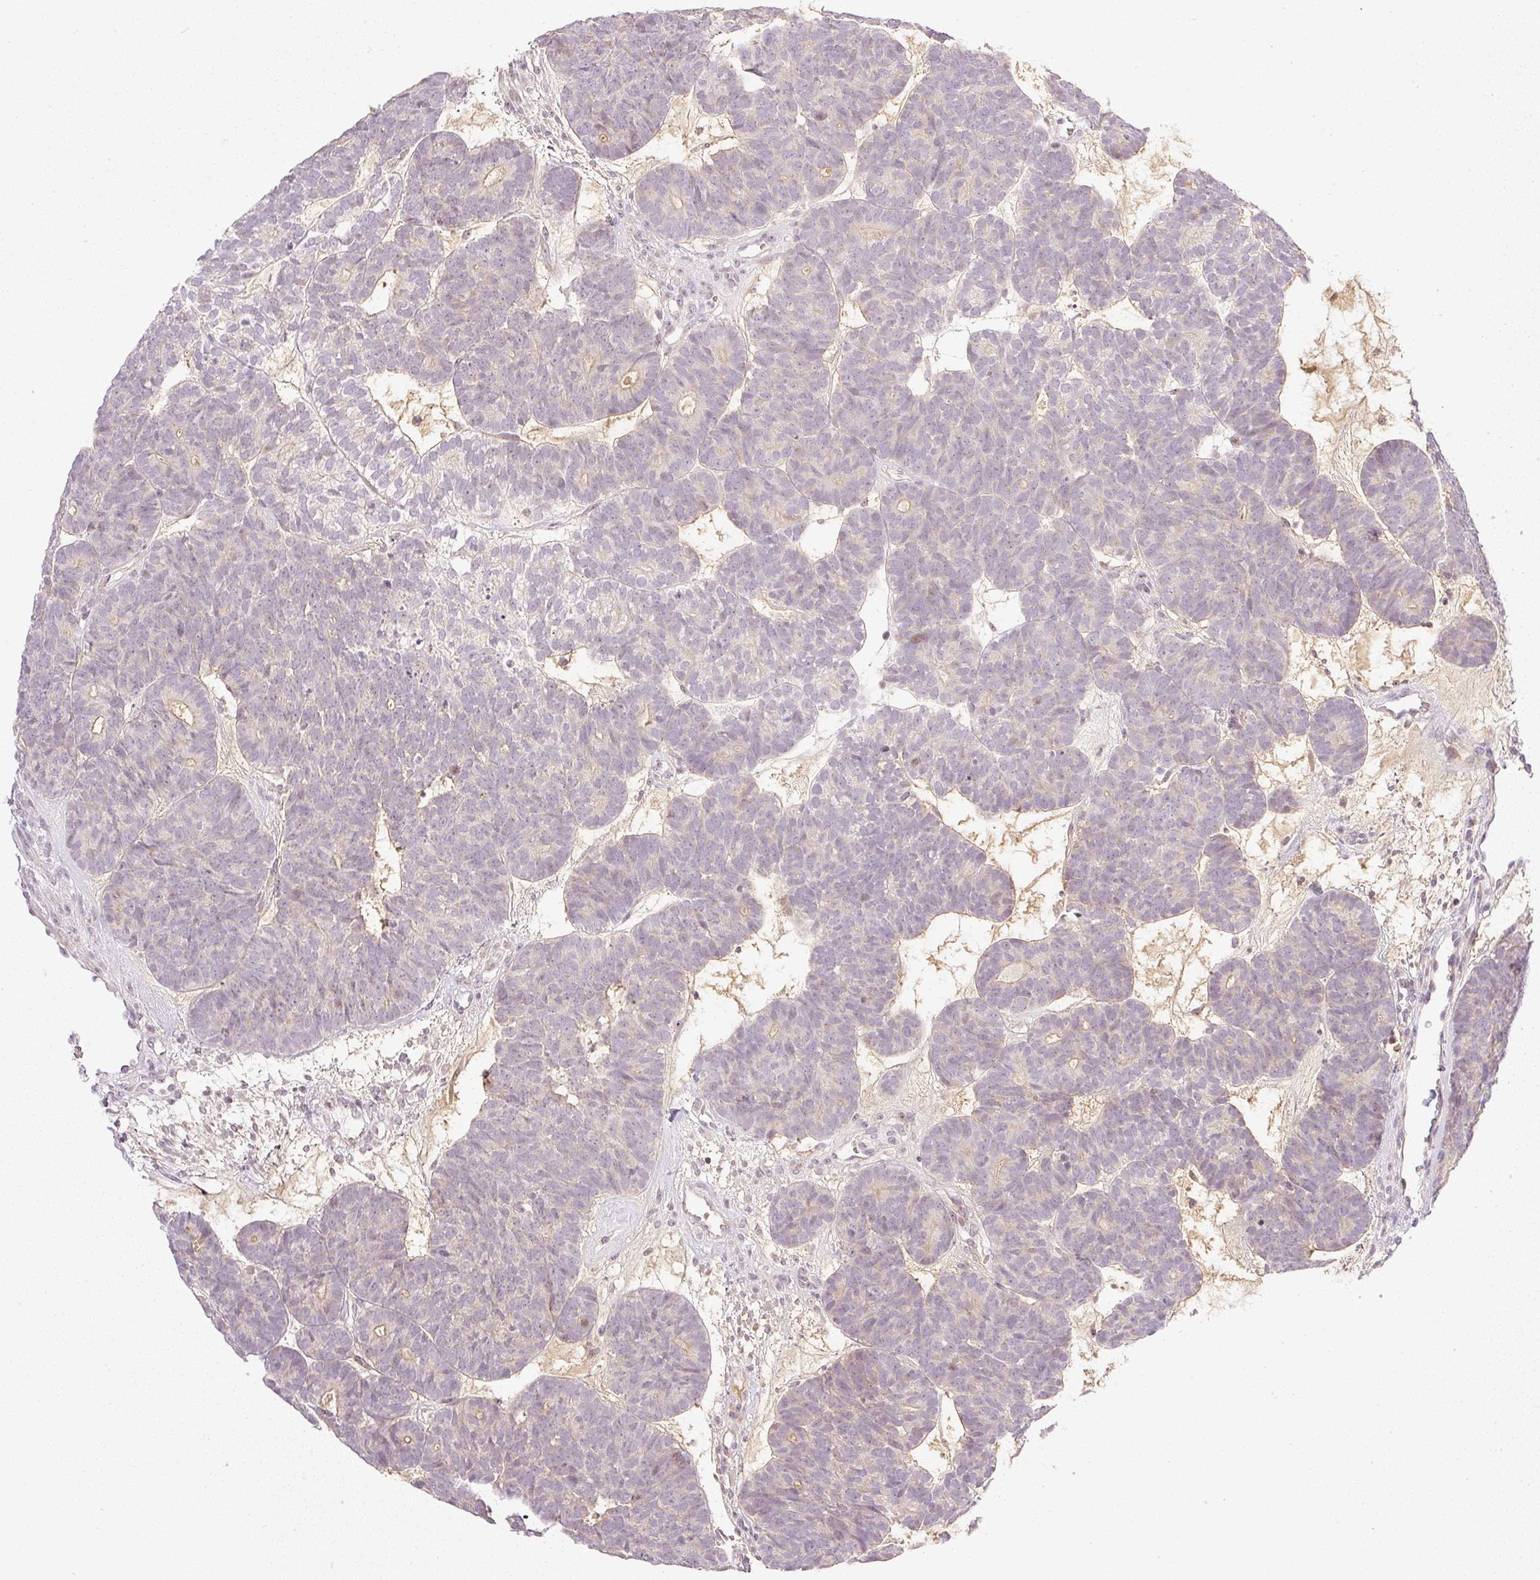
{"staining": {"intensity": "weak", "quantity": "<25%", "location": "cytoplasmic/membranous,nuclear"}, "tissue": "head and neck cancer", "cell_type": "Tumor cells", "image_type": "cancer", "snomed": [{"axis": "morphology", "description": "Adenocarcinoma, NOS"}, {"axis": "topography", "description": "Head-Neck"}], "caption": "This is an immunohistochemistry histopathology image of head and neck cancer (adenocarcinoma). There is no expression in tumor cells.", "gene": "AAR2", "patient": {"sex": "female", "age": 81}}